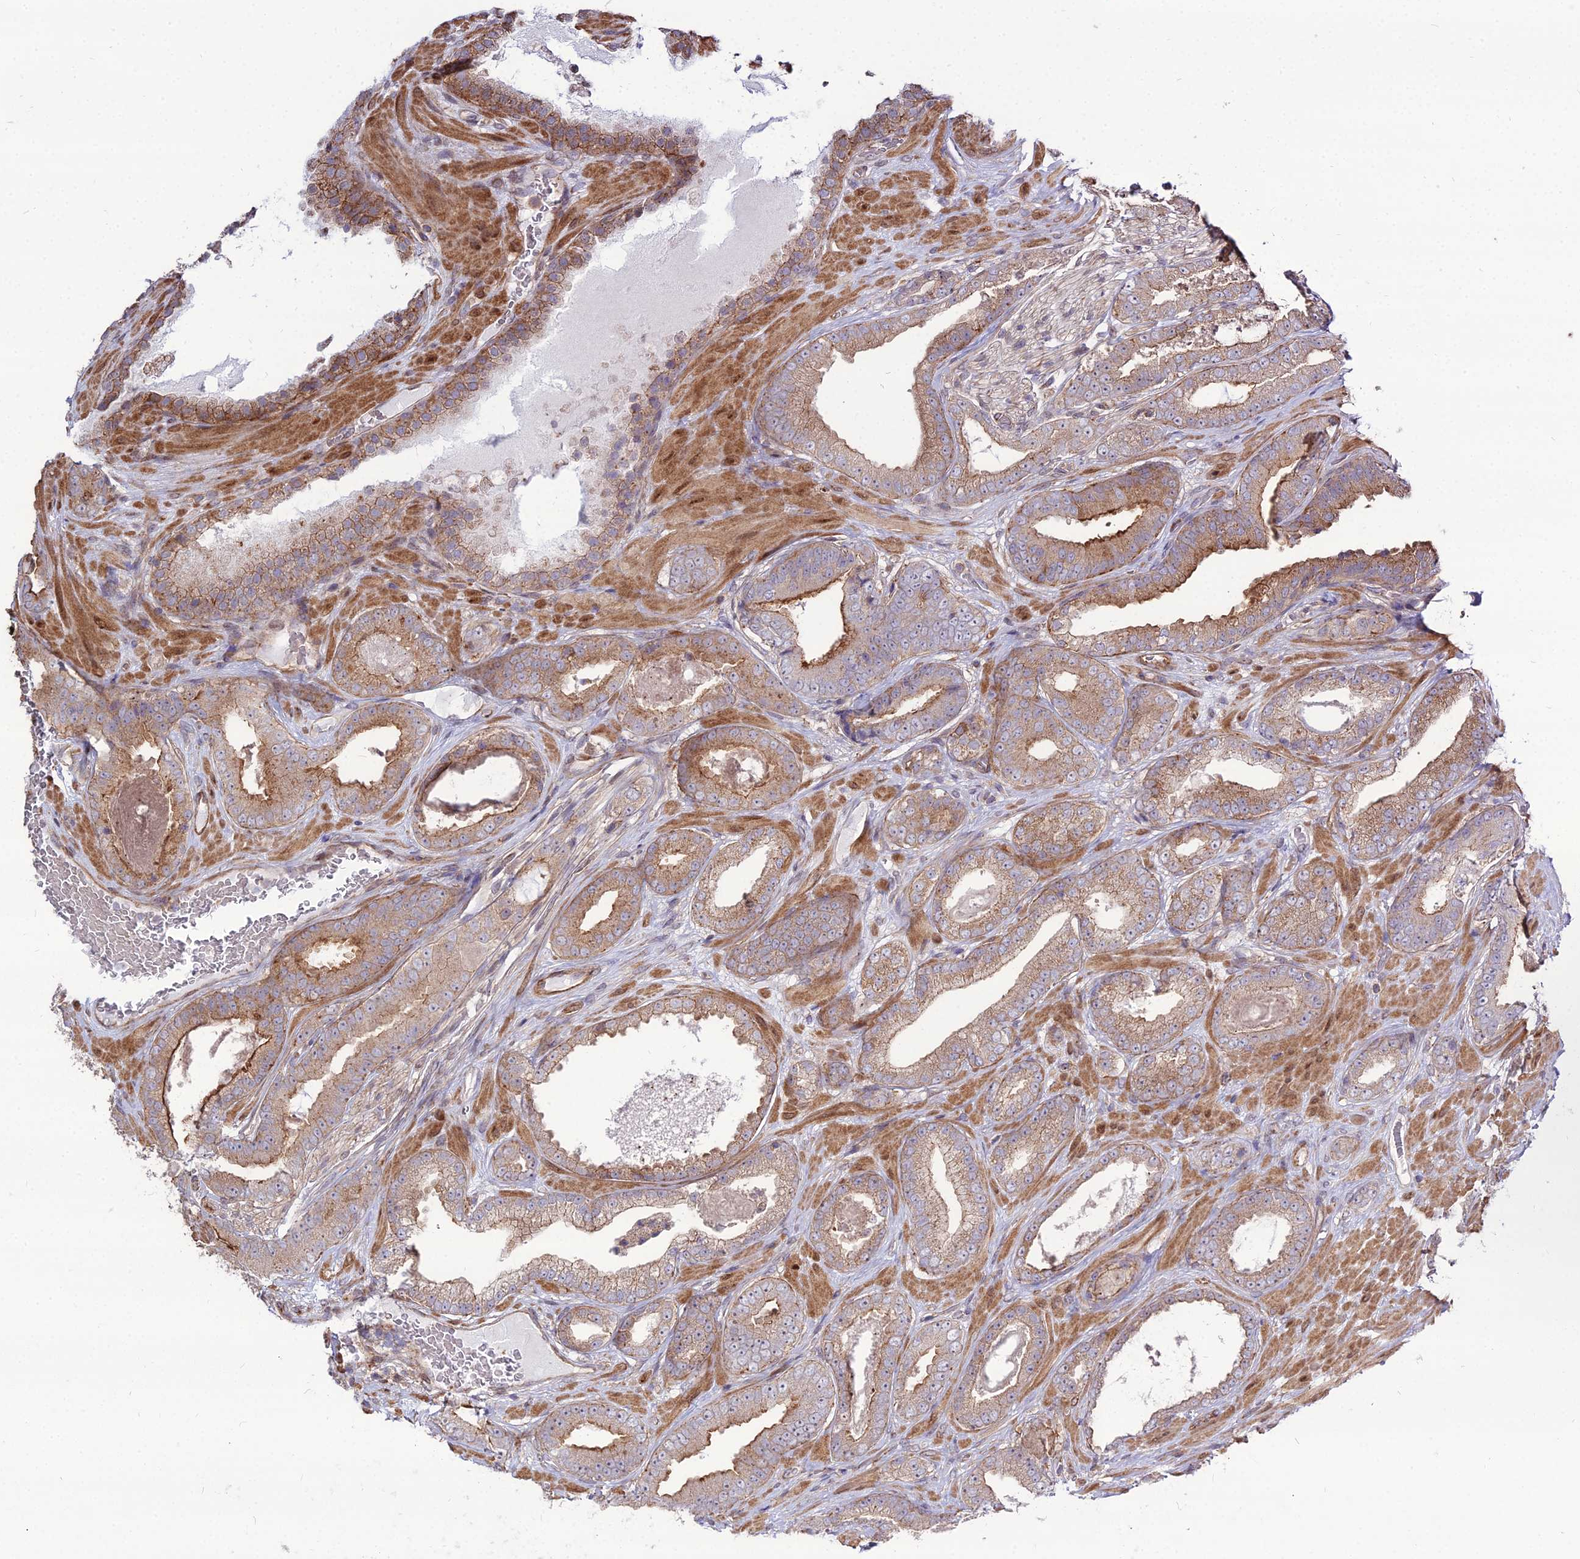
{"staining": {"intensity": "moderate", "quantity": "25%-75%", "location": "cytoplasmic/membranous"}, "tissue": "prostate cancer", "cell_type": "Tumor cells", "image_type": "cancer", "snomed": [{"axis": "morphology", "description": "Adenocarcinoma, Low grade"}, {"axis": "topography", "description": "Prostate"}], "caption": "Immunohistochemistry staining of prostate adenocarcinoma (low-grade), which displays medium levels of moderate cytoplasmic/membranous expression in approximately 25%-75% of tumor cells indicating moderate cytoplasmic/membranous protein positivity. The staining was performed using DAB (3,3'-diaminobenzidine) (brown) for protein detection and nuclei were counterstained in hematoxylin (blue).", "gene": "TSPYL2", "patient": {"sex": "male", "age": 57}}